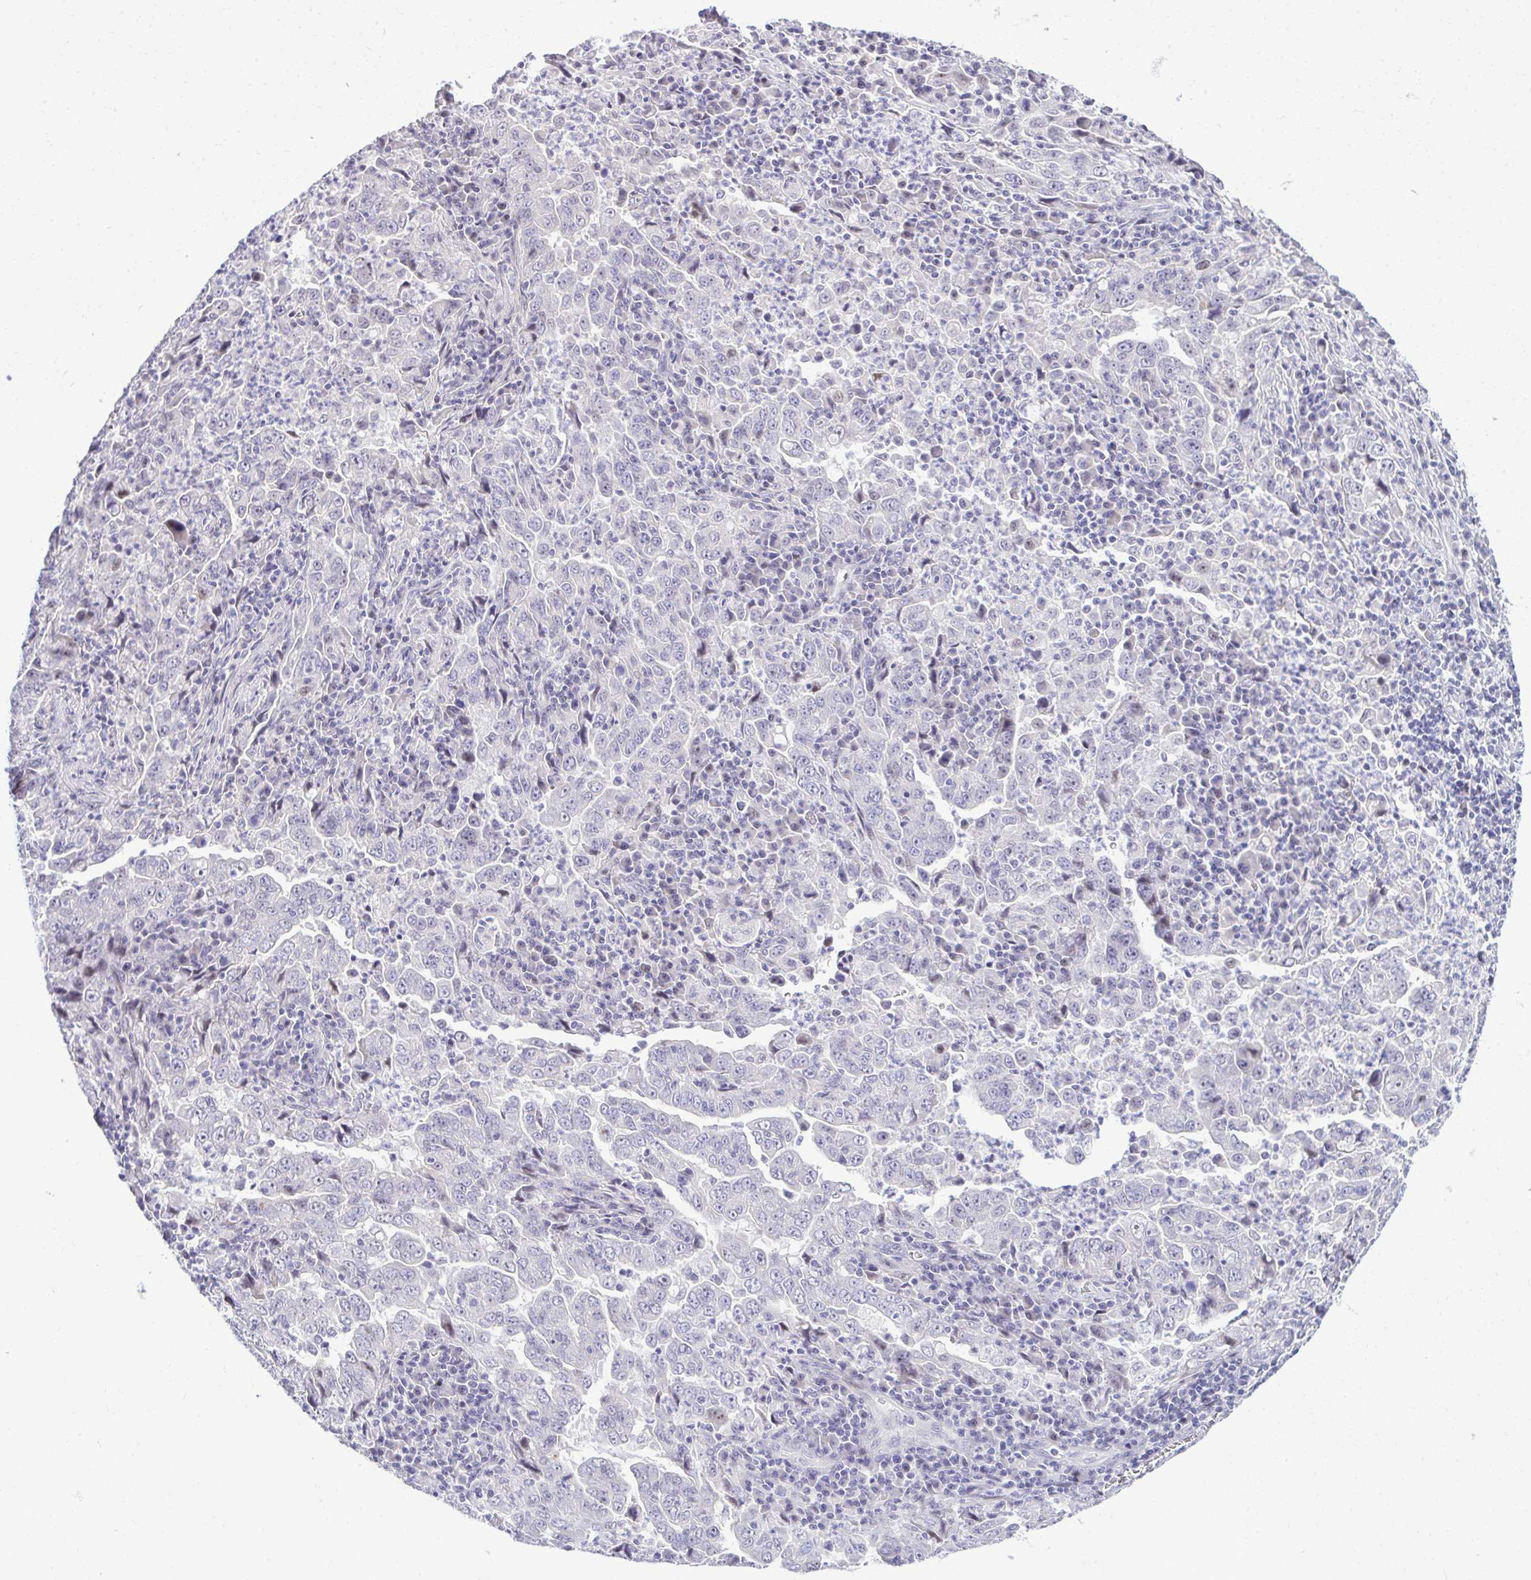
{"staining": {"intensity": "weak", "quantity": "<25%", "location": "nuclear"}, "tissue": "lung cancer", "cell_type": "Tumor cells", "image_type": "cancer", "snomed": [{"axis": "morphology", "description": "Adenocarcinoma, NOS"}, {"axis": "topography", "description": "Lung"}], "caption": "IHC of lung adenocarcinoma displays no staining in tumor cells. (Immunohistochemistry, brightfield microscopy, high magnification).", "gene": "EID3", "patient": {"sex": "male", "age": 67}}